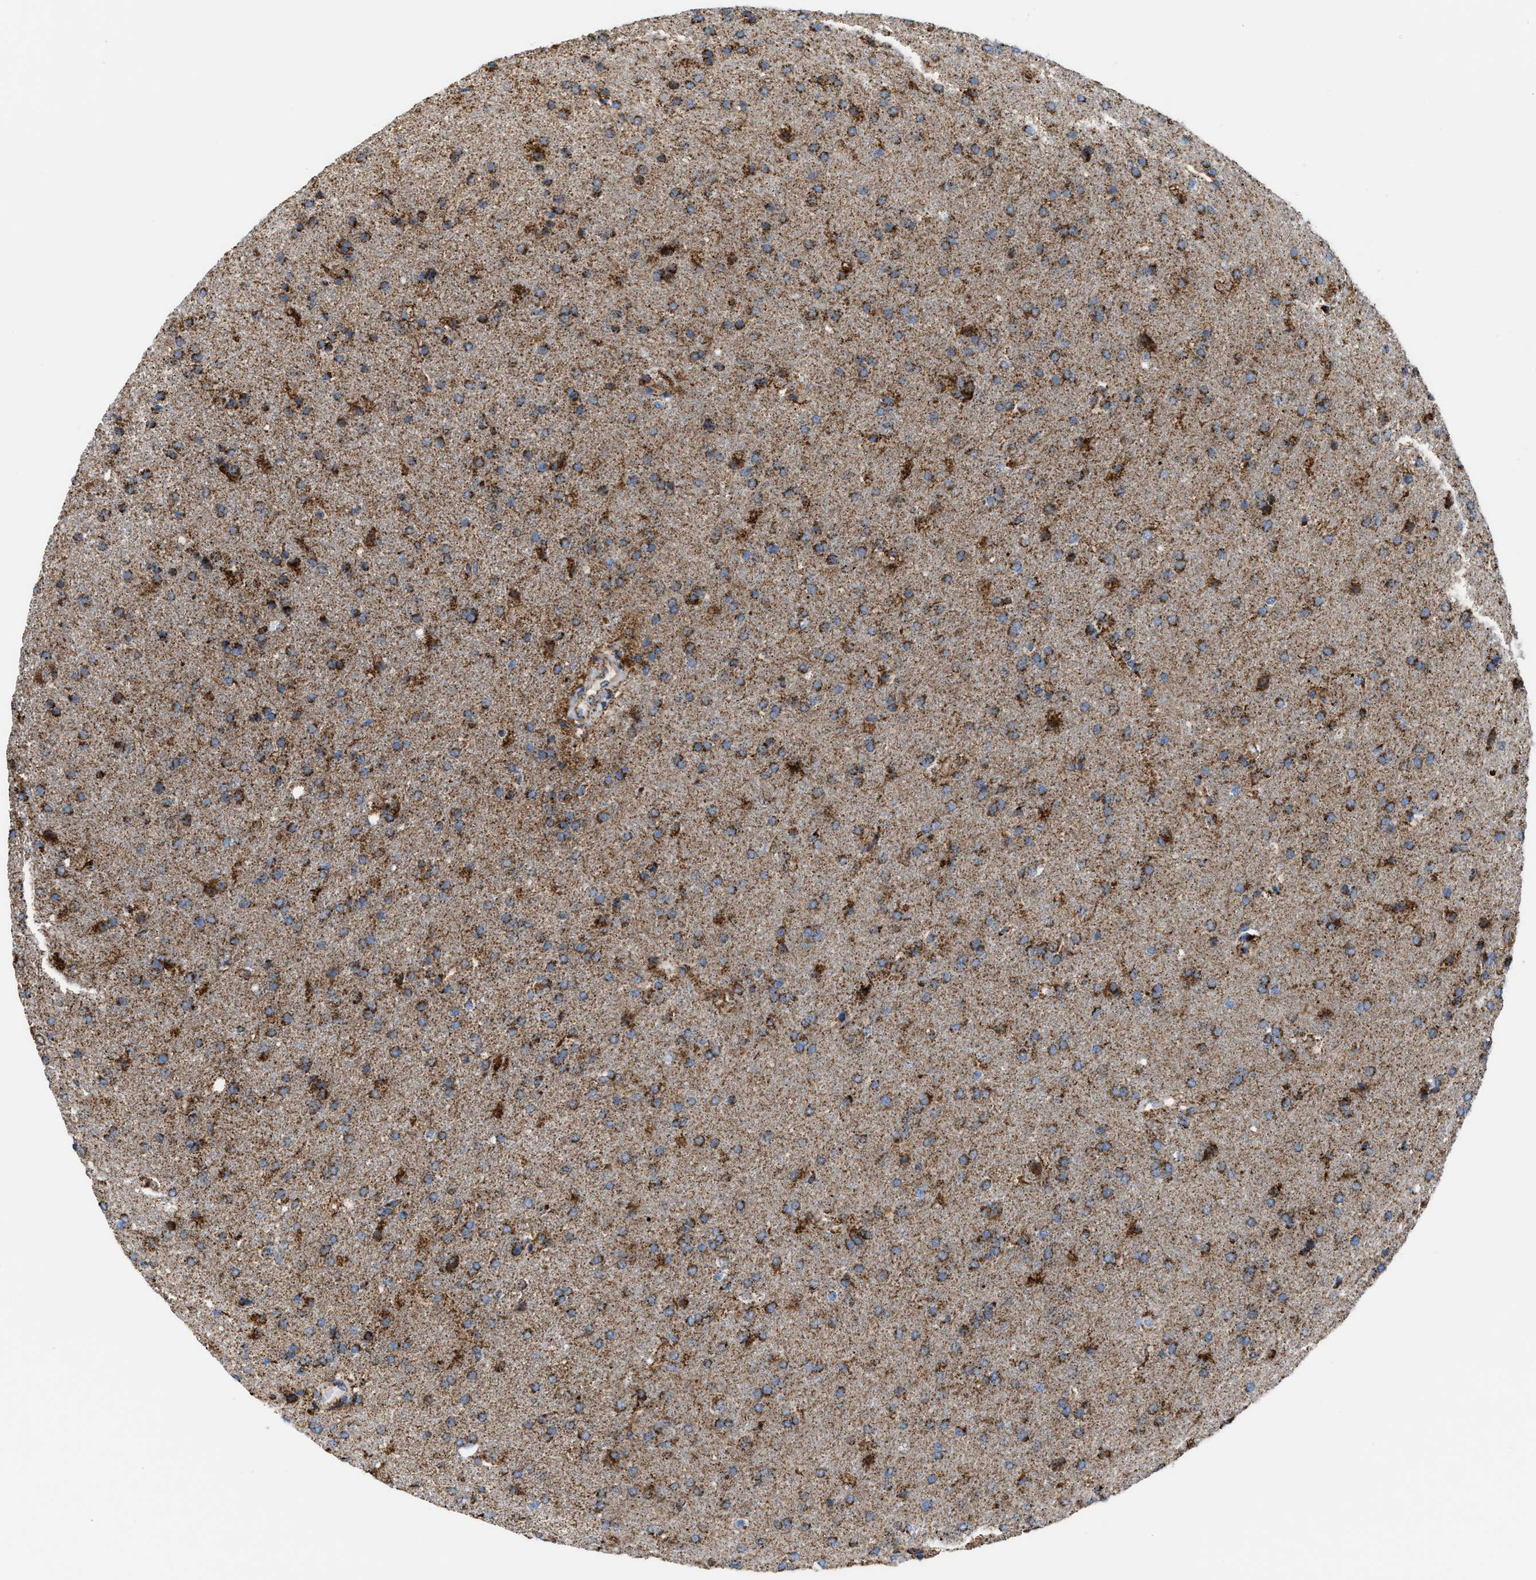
{"staining": {"intensity": "strong", "quantity": "25%-75%", "location": "cytoplasmic/membranous"}, "tissue": "glioma", "cell_type": "Tumor cells", "image_type": "cancer", "snomed": [{"axis": "morphology", "description": "Glioma, malignant, High grade"}, {"axis": "topography", "description": "Brain"}], "caption": "Approximately 25%-75% of tumor cells in human glioma exhibit strong cytoplasmic/membranous protein expression as visualized by brown immunohistochemical staining.", "gene": "ECHS1", "patient": {"sex": "male", "age": 72}}